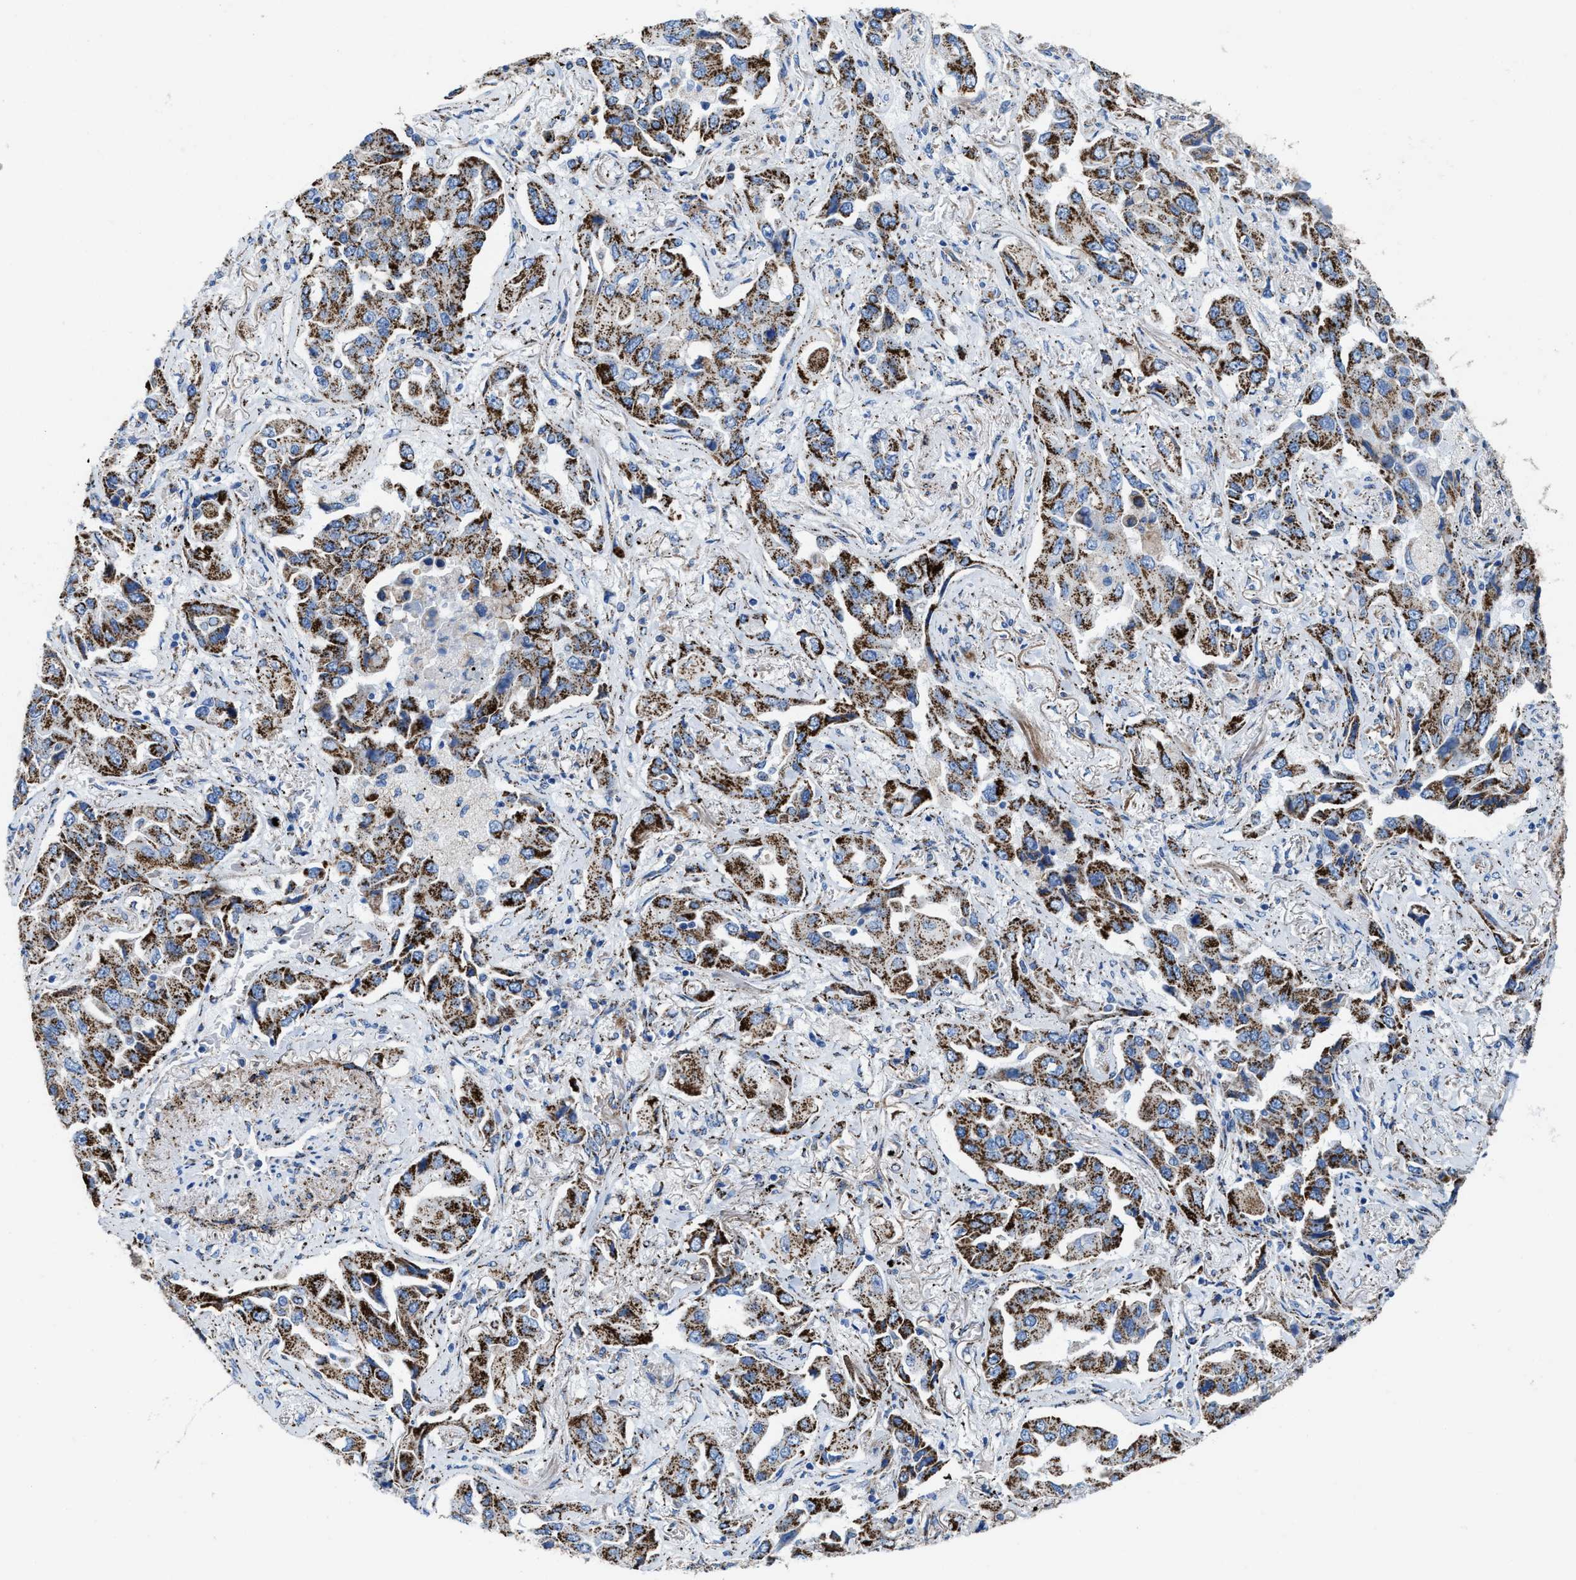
{"staining": {"intensity": "strong", "quantity": ">75%", "location": "cytoplasmic/membranous"}, "tissue": "lung cancer", "cell_type": "Tumor cells", "image_type": "cancer", "snomed": [{"axis": "morphology", "description": "Adenocarcinoma, NOS"}, {"axis": "topography", "description": "Lung"}], "caption": "Strong cytoplasmic/membranous protein expression is appreciated in about >75% of tumor cells in lung cancer.", "gene": "ALDH1B1", "patient": {"sex": "female", "age": 65}}